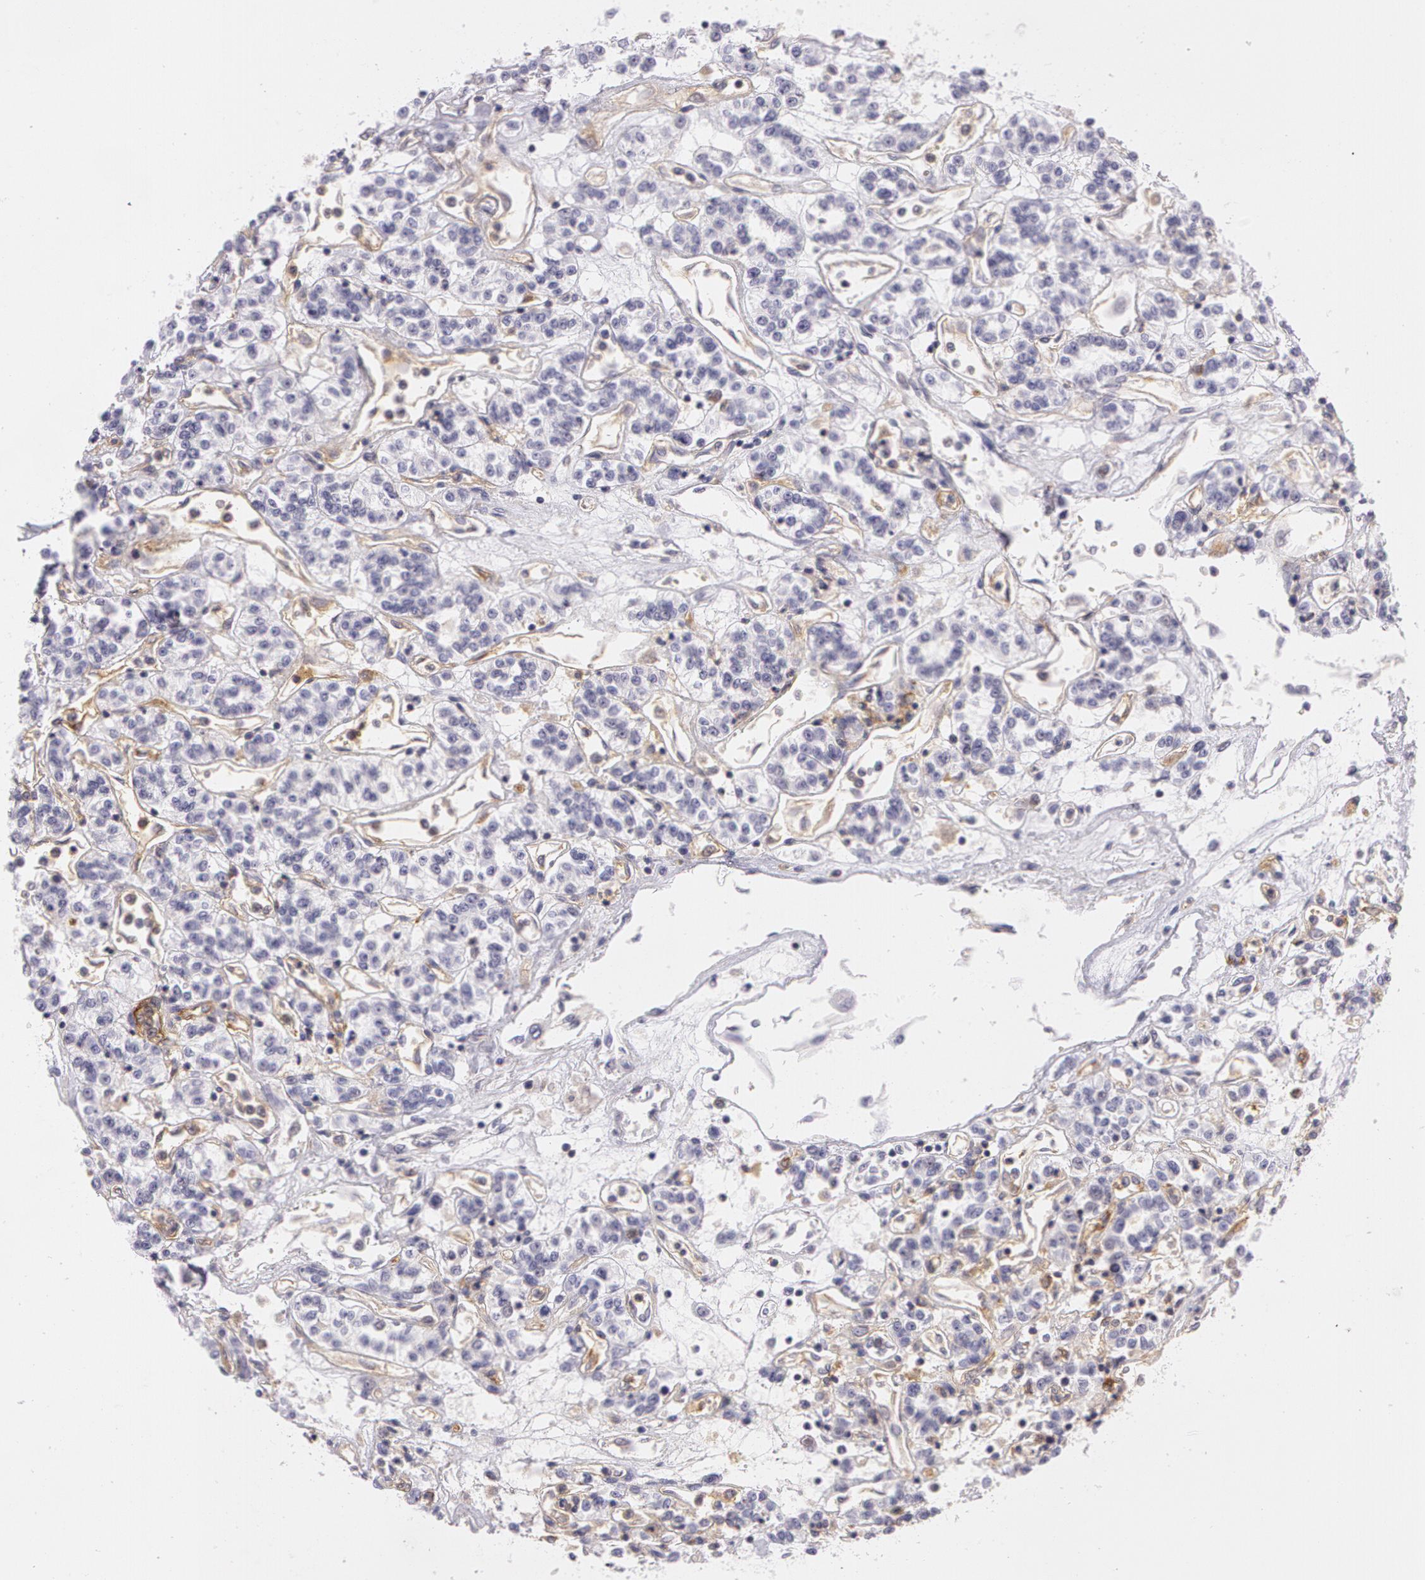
{"staining": {"intensity": "negative", "quantity": "none", "location": "none"}, "tissue": "renal cancer", "cell_type": "Tumor cells", "image_type": "cancer", "snomed": [{"axis": "morphology", "description": "Adenocarcinoma, NOS"}, {"axis": "topography", "description": "Kidney"}], "caption": "Tumor cells show no significant staining in renal cancer (adenocarcinoma). (DAB (3,3'-diaminobenzidine) immunohistochemistry (IHC), high magnification).", "gene": "LY75", "patient": {"sex": "female", "age": 76}}